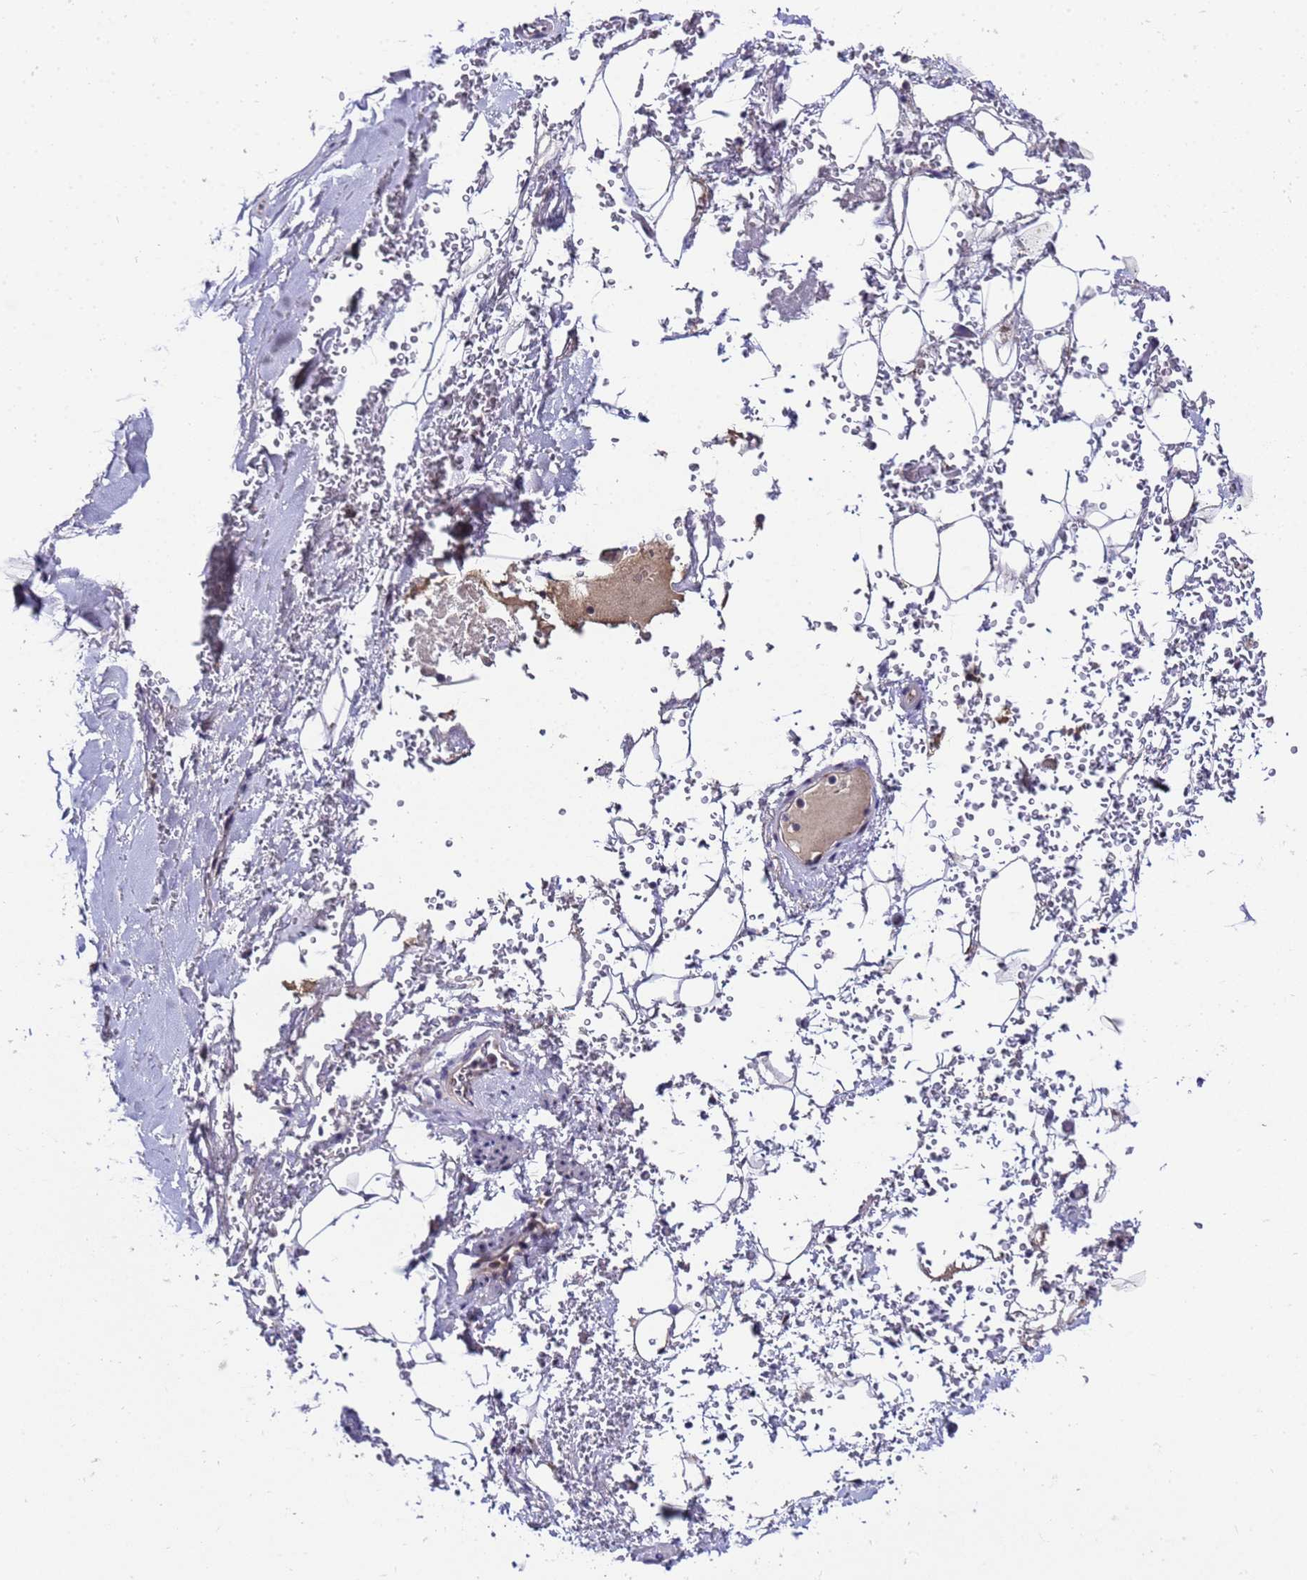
{"staining": {"intensity": "negative", "quantity": "none", "location": "none"}, "tissue": "adipose tissue", "cell_type": "Adipocytes", "image_type": "normal", "snomed": [{"axis": "morphology", "description": "Normal tissue, NOS"}, {"axis": "topography", "description": "Cartilage tissue"}], "caption": "Micrograph shows no protein expression in adipocytes of unremarkable adipose tissue.", "gene": "C19orf47", "patient": {"sex": "female", "age": 63}}